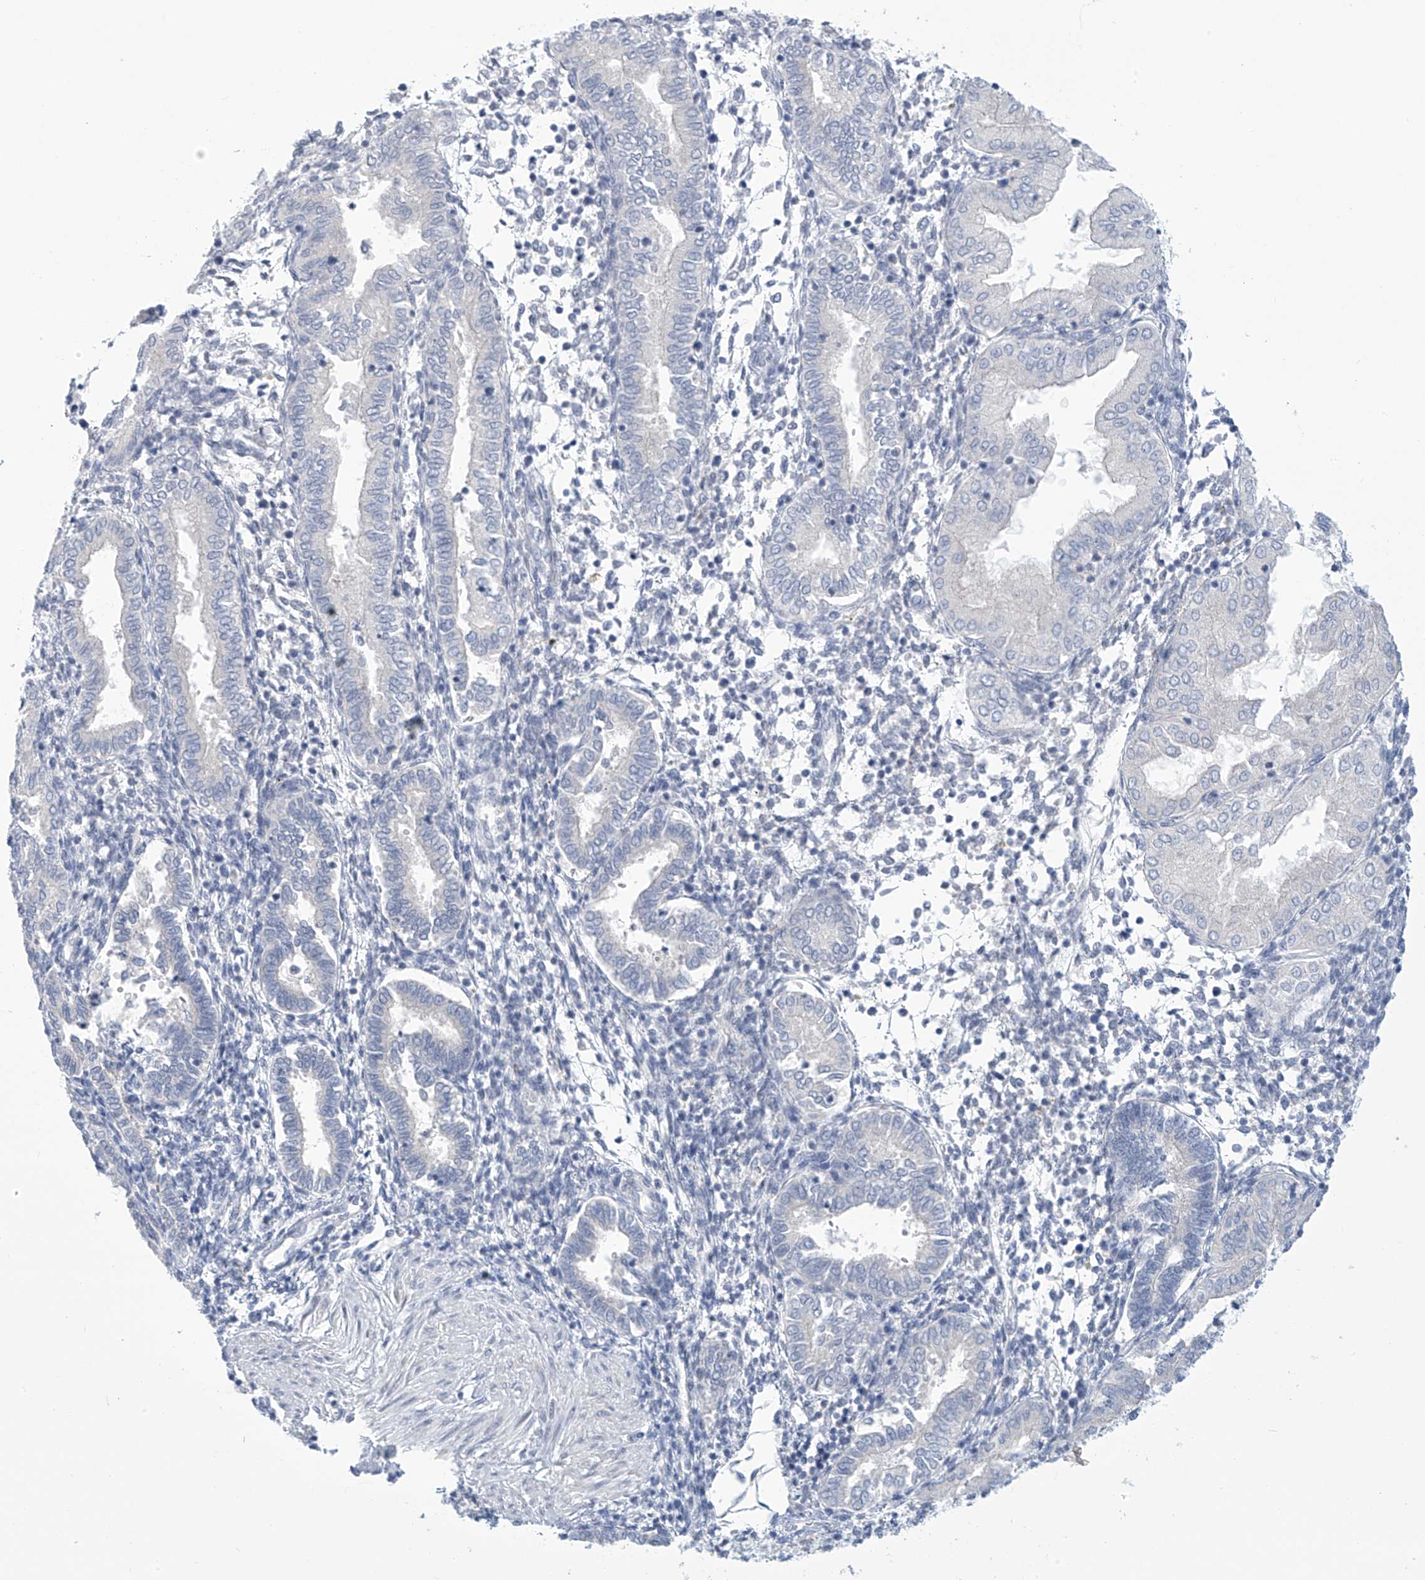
{"staining": {"intensity": "negative", "quantity": "none", "location": "none"}, "tissue": "endometrium", "cell_type": "Cells in endometrial stroma", "image_type": "normal", "snomed": [{"axis": "morphology", "description": "Normal tissue, NOS"}, {"axis": "topography", "description": "Endometrium"}], "caption": "DAB (3,3'-diaminobenzidine) immunohistochemical staining of unremarkable human endometrium reveals no significant expression in cells in endometrial stroma.", "gene": "IBA57", "patient": {"sex": "female", "age": 53}}